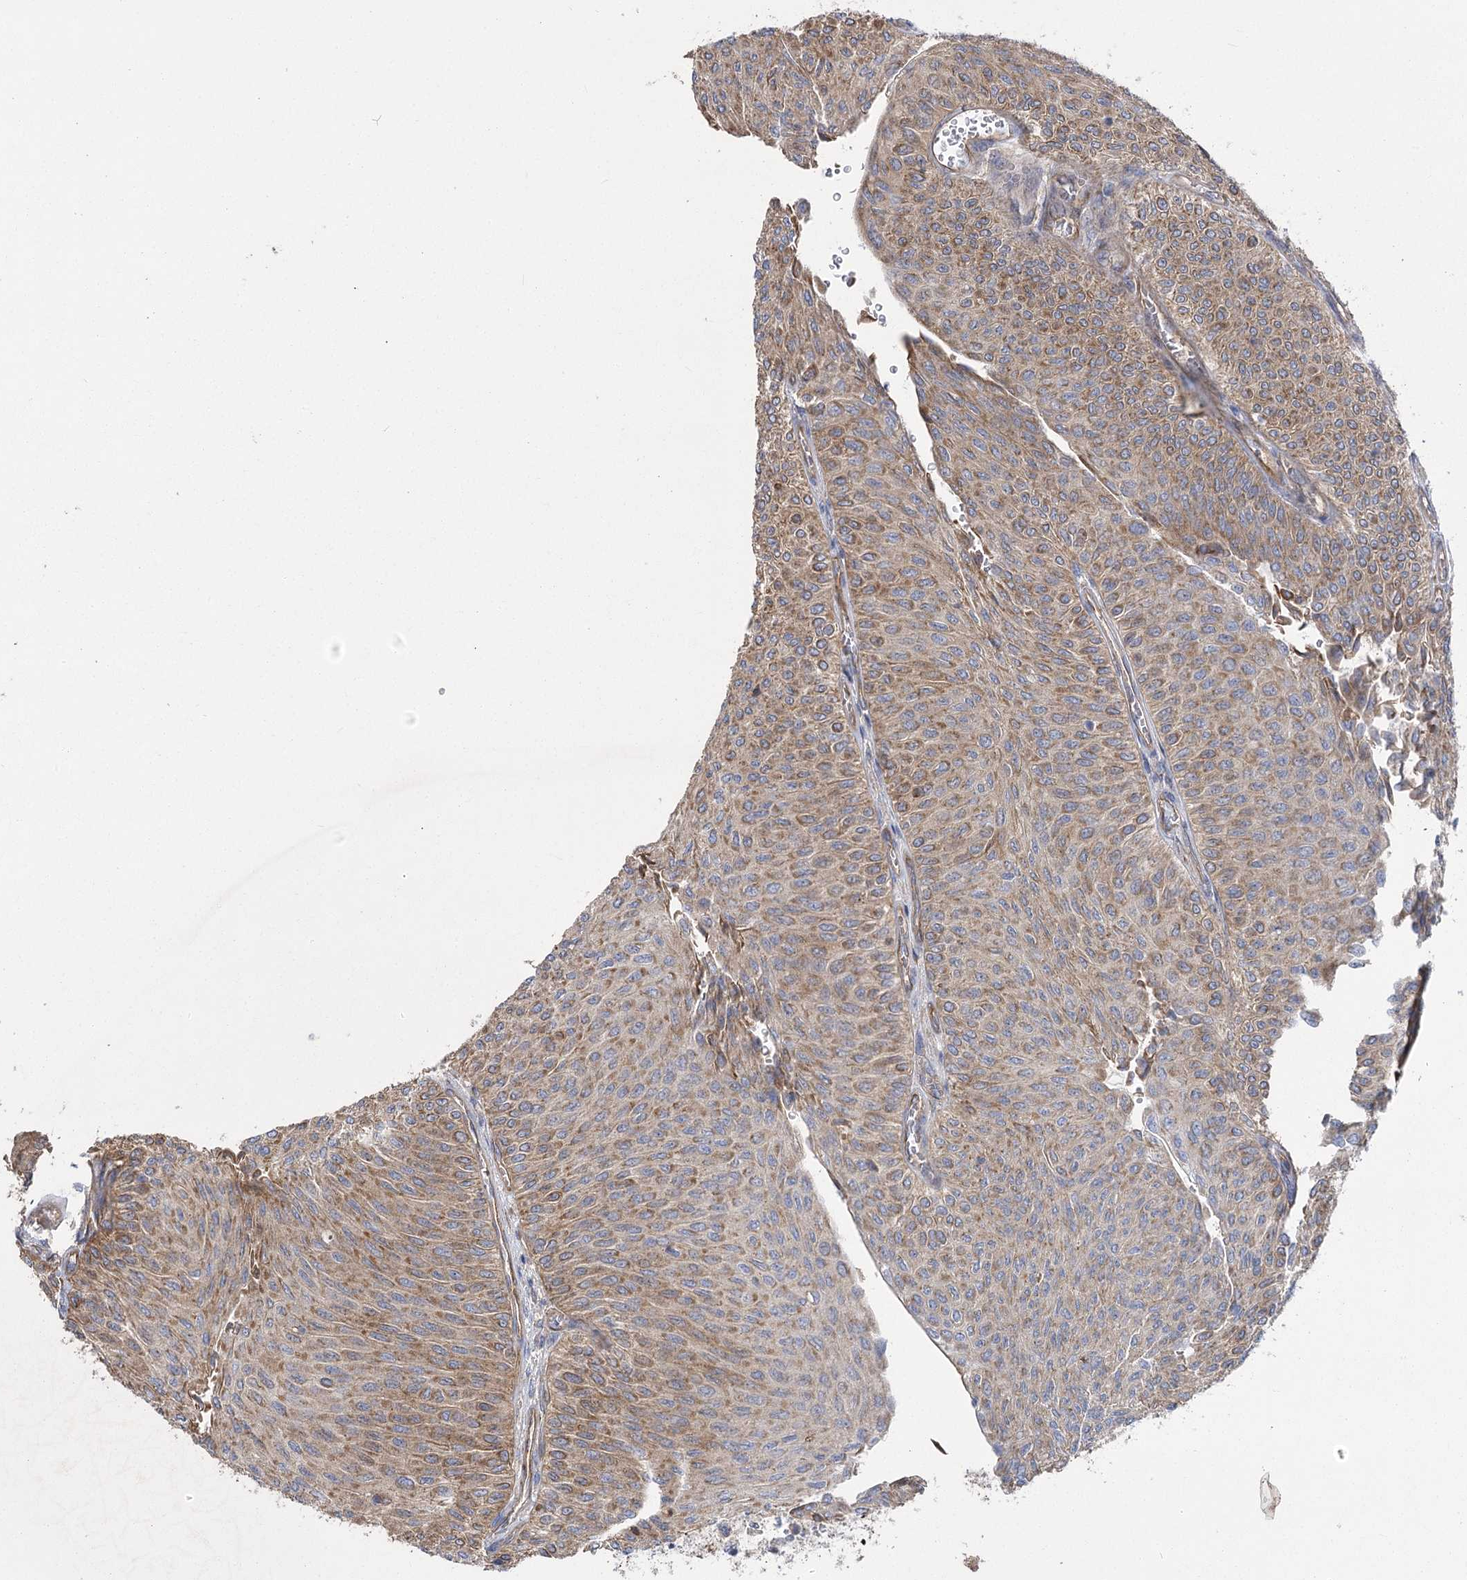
{"staining": {"intensity": "moderate", "quantity": ">75%", "location": "cytoplasmic/membranous"}, "tissue": "urothelial cancer", "cell_type": "Tumor cells", "image_type": "cancer", "snomed": [{"axis": "morphology", "description": "Urothelial carcinoma, Low grade"}, {"axis": "topography", "description": "Urinary bladder"}], "caption": "There is medium levels of moderate cytoplasmic/membranous staining in tumor cells of low-grade urothelial carcinoma, as demonstrated by immunohistochemical staining (brown color).", "gene": "RMDN2", "patient": {"sex": "male", "age": 78}}